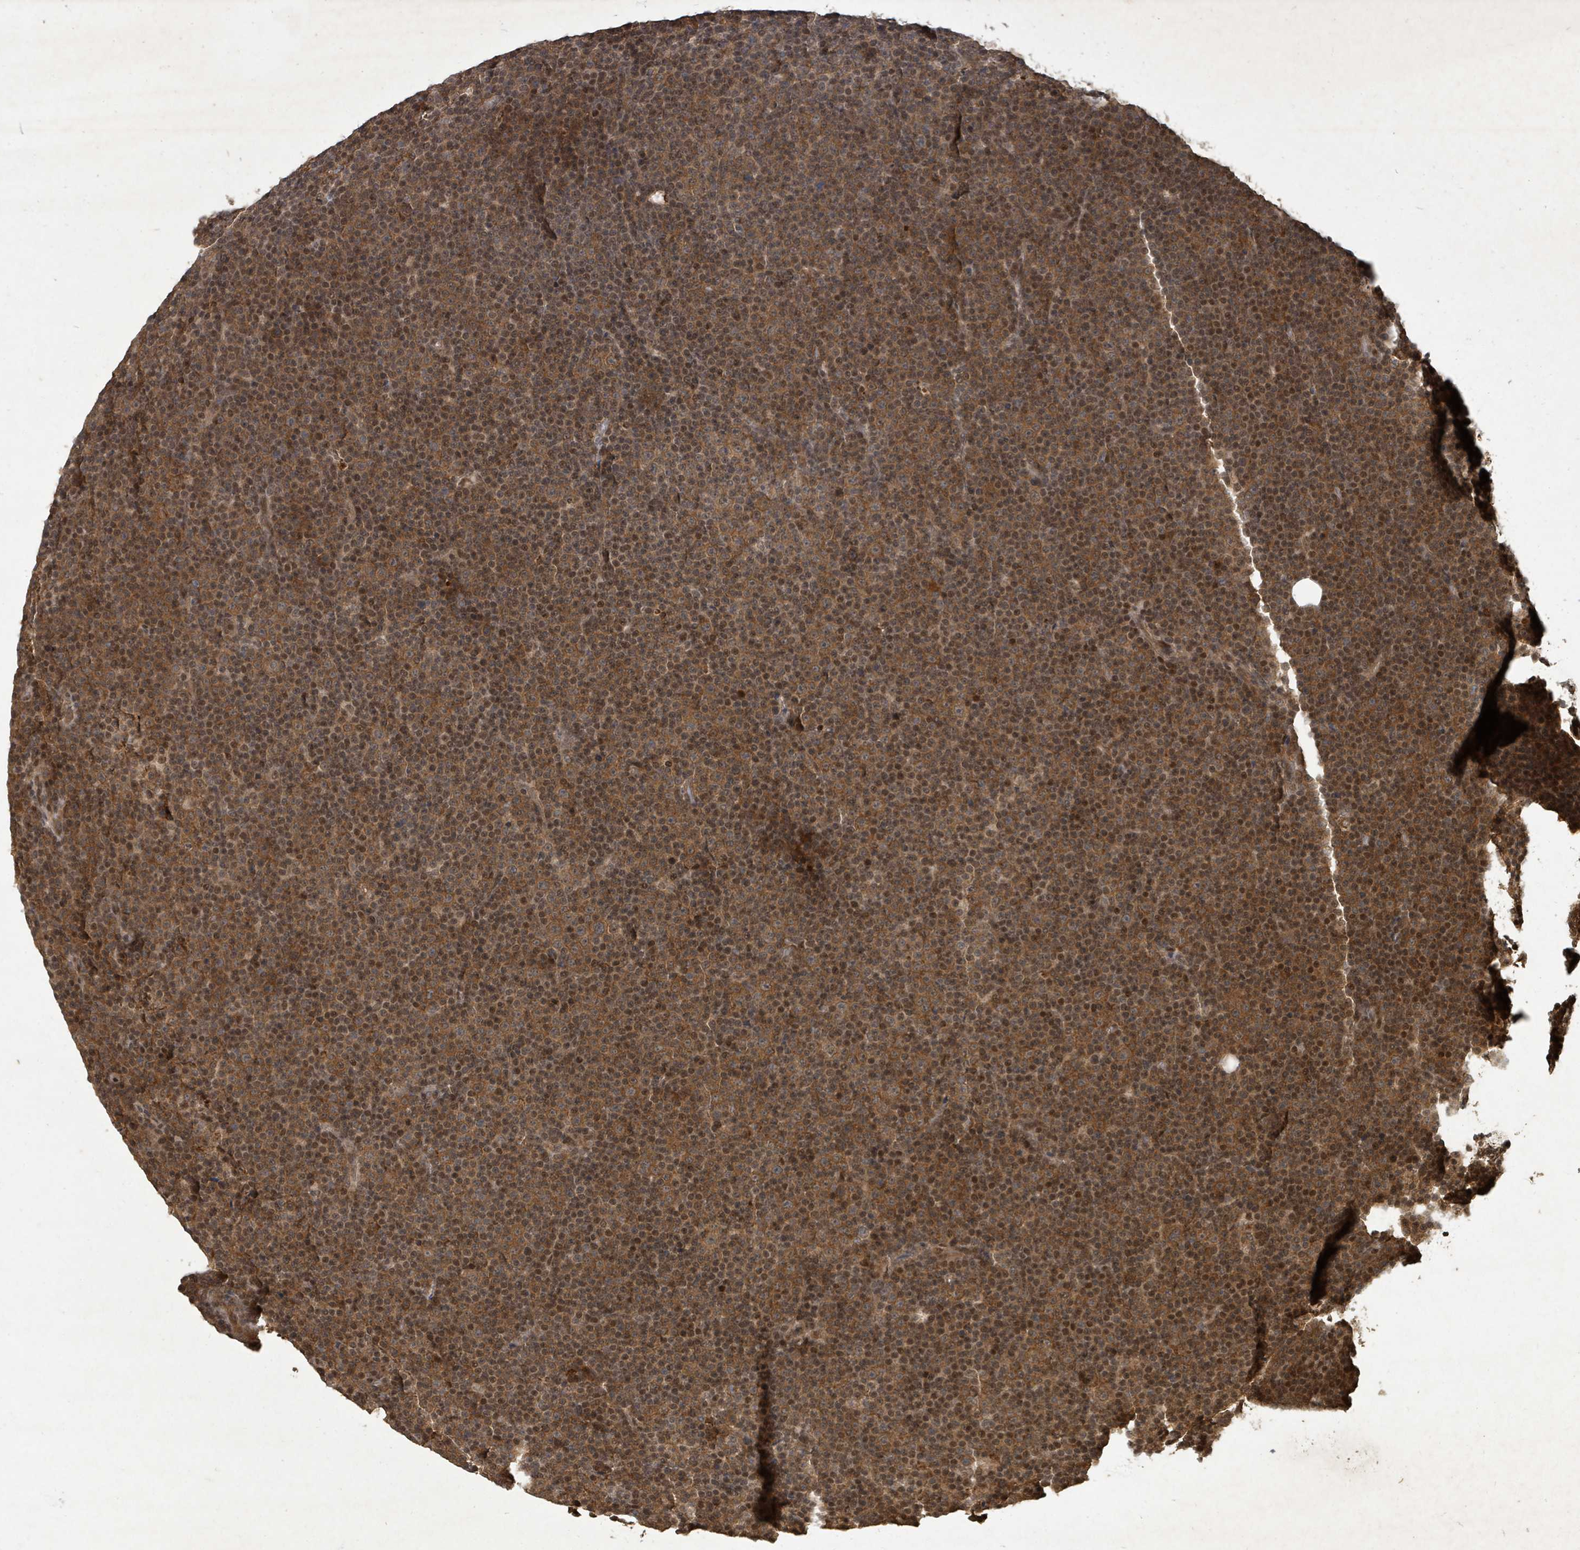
{"staining": {"intensity": "moderate", "quantity": ">75%", "location": "cytoplasmic/membranous,nuclear"}, "tissue": "lymphoma", "cell_type": "Tumor cells", "image_type": "cancer", "snomed": [{"axis": "morphology", "description": "Malignant lymphoma, non-Hodgkin's type, Low grade"}, {"axis": "topography", "description": "Lymph node"}], "caption": "Brown immunohistochemical staining in human low-grade malignant lymphoma, non-Hodgkin's type demonstrates moderate cytoplasmic/membranous and nuclear staining in about >75% of tumor cells.", "gene": "KDM4E", "patient": {"sex": "female", "age": 67}}